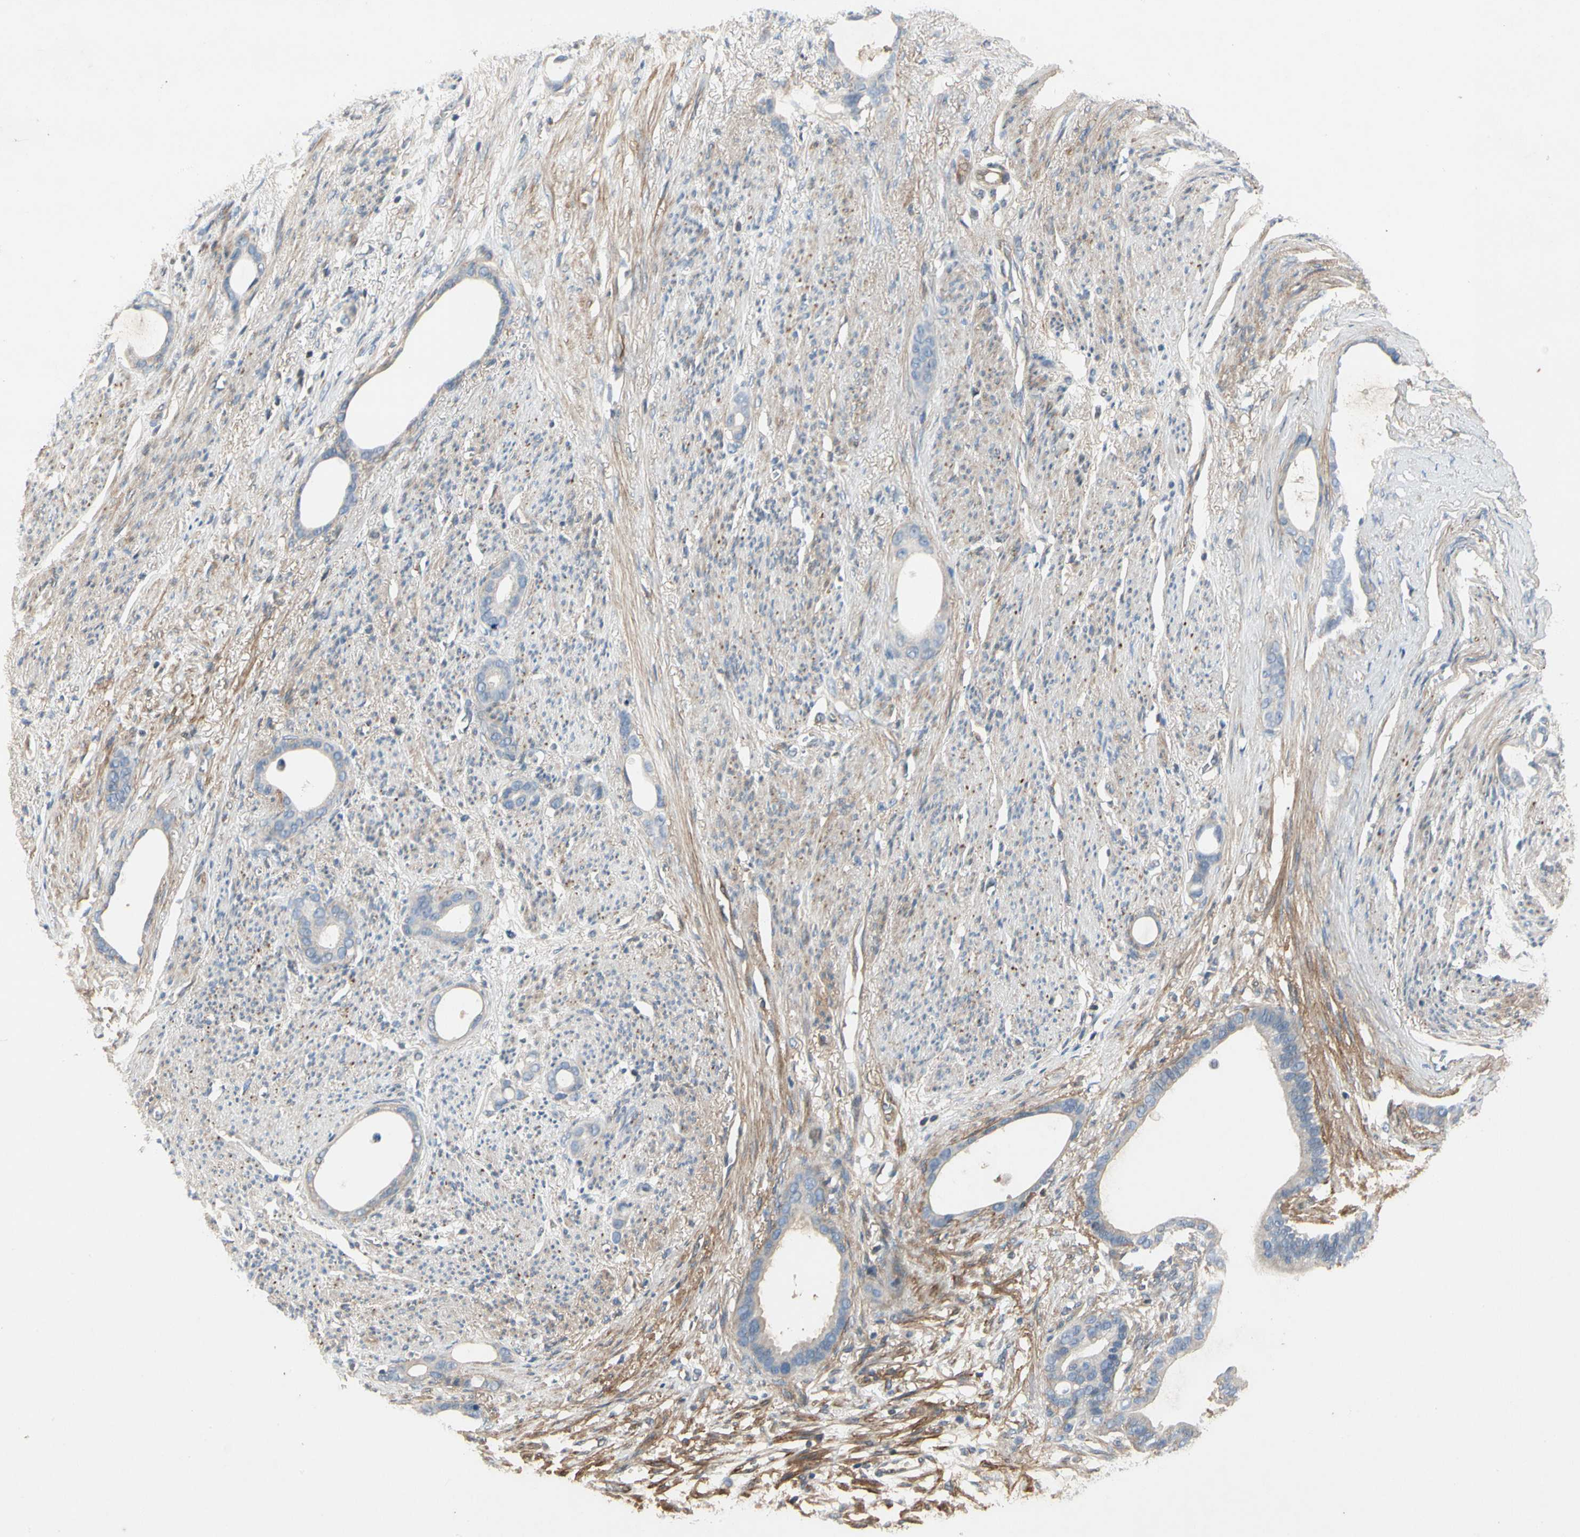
{"staining": {"intensity": "negative", "quantity": "none", "location": "none"}, "tissue": "stomach cancer", "cell_type": "Tumor cells", "image_type": "cancer", "snomed": [{"axis": "morphology", "description": "Adenocarcinoma, NOS"}, {"axis": "topography", "description": "Stomach"}], "caption": "Micrograph shows no protein positivity in tumor cells of stomach cancer tissue.", "gene": "CRTAC1", "patient": {"sex": "female", "age": 75}}